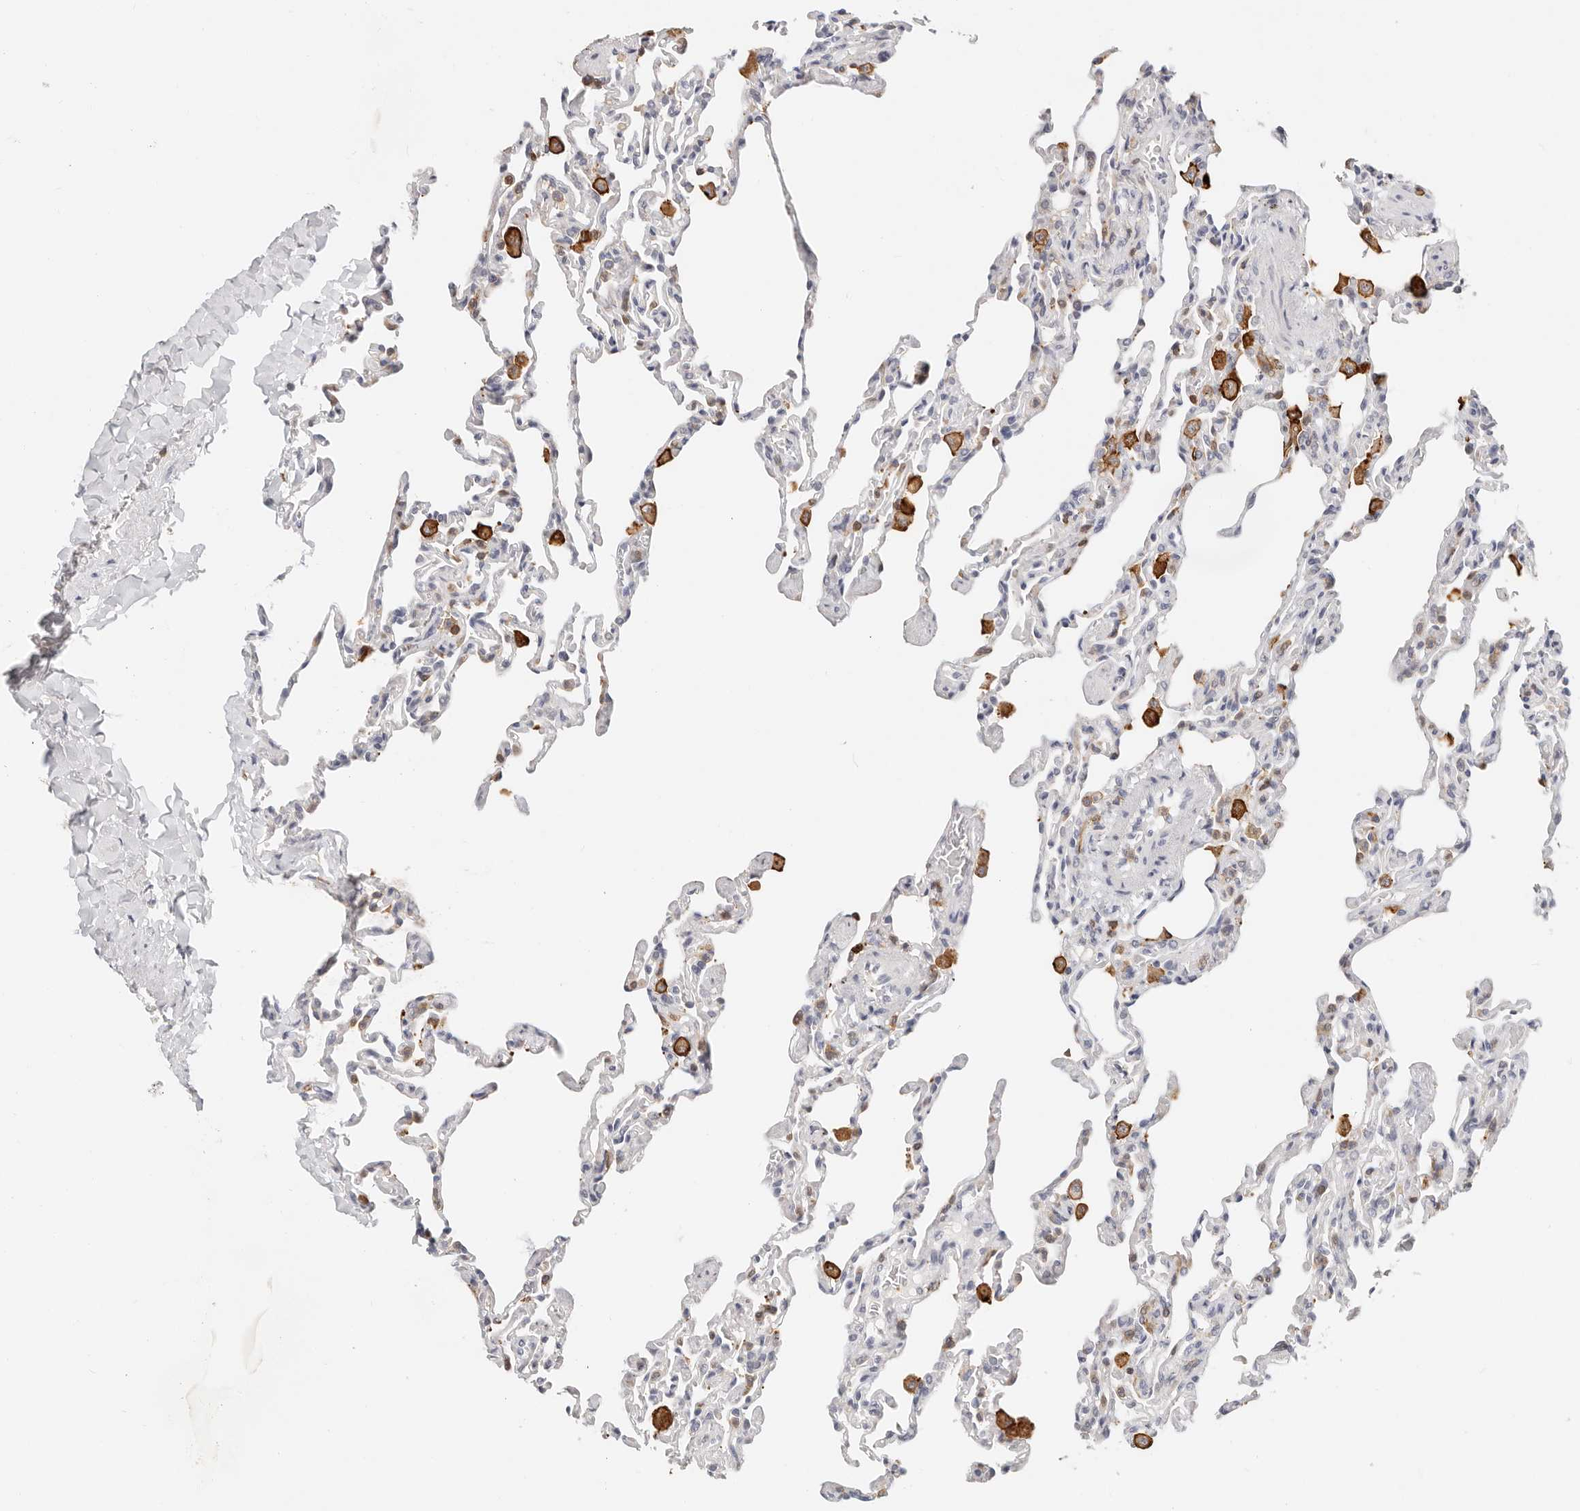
{"staining": {"intensity": "negative", "quantity": "none", "location": "none"}, "tissue": "lung", "cell_type": "Alveolar cells", "image_type": "normal", "snomed": [{"axis": "morphology", "description": "Normal tissue, NOS"}, {"axis": "topography", "description": "Lung"}], "caption": "DAB immunohistochemical staining of unremarkable human lung exhibits no significant expression in alveolar cells. (Brightfield microscopy of DAB (3,3'-diaminobenzidine) IHC at high magnification).", "gene": "TMEM63B", "patient": {"sex": "male", "age": 20}}